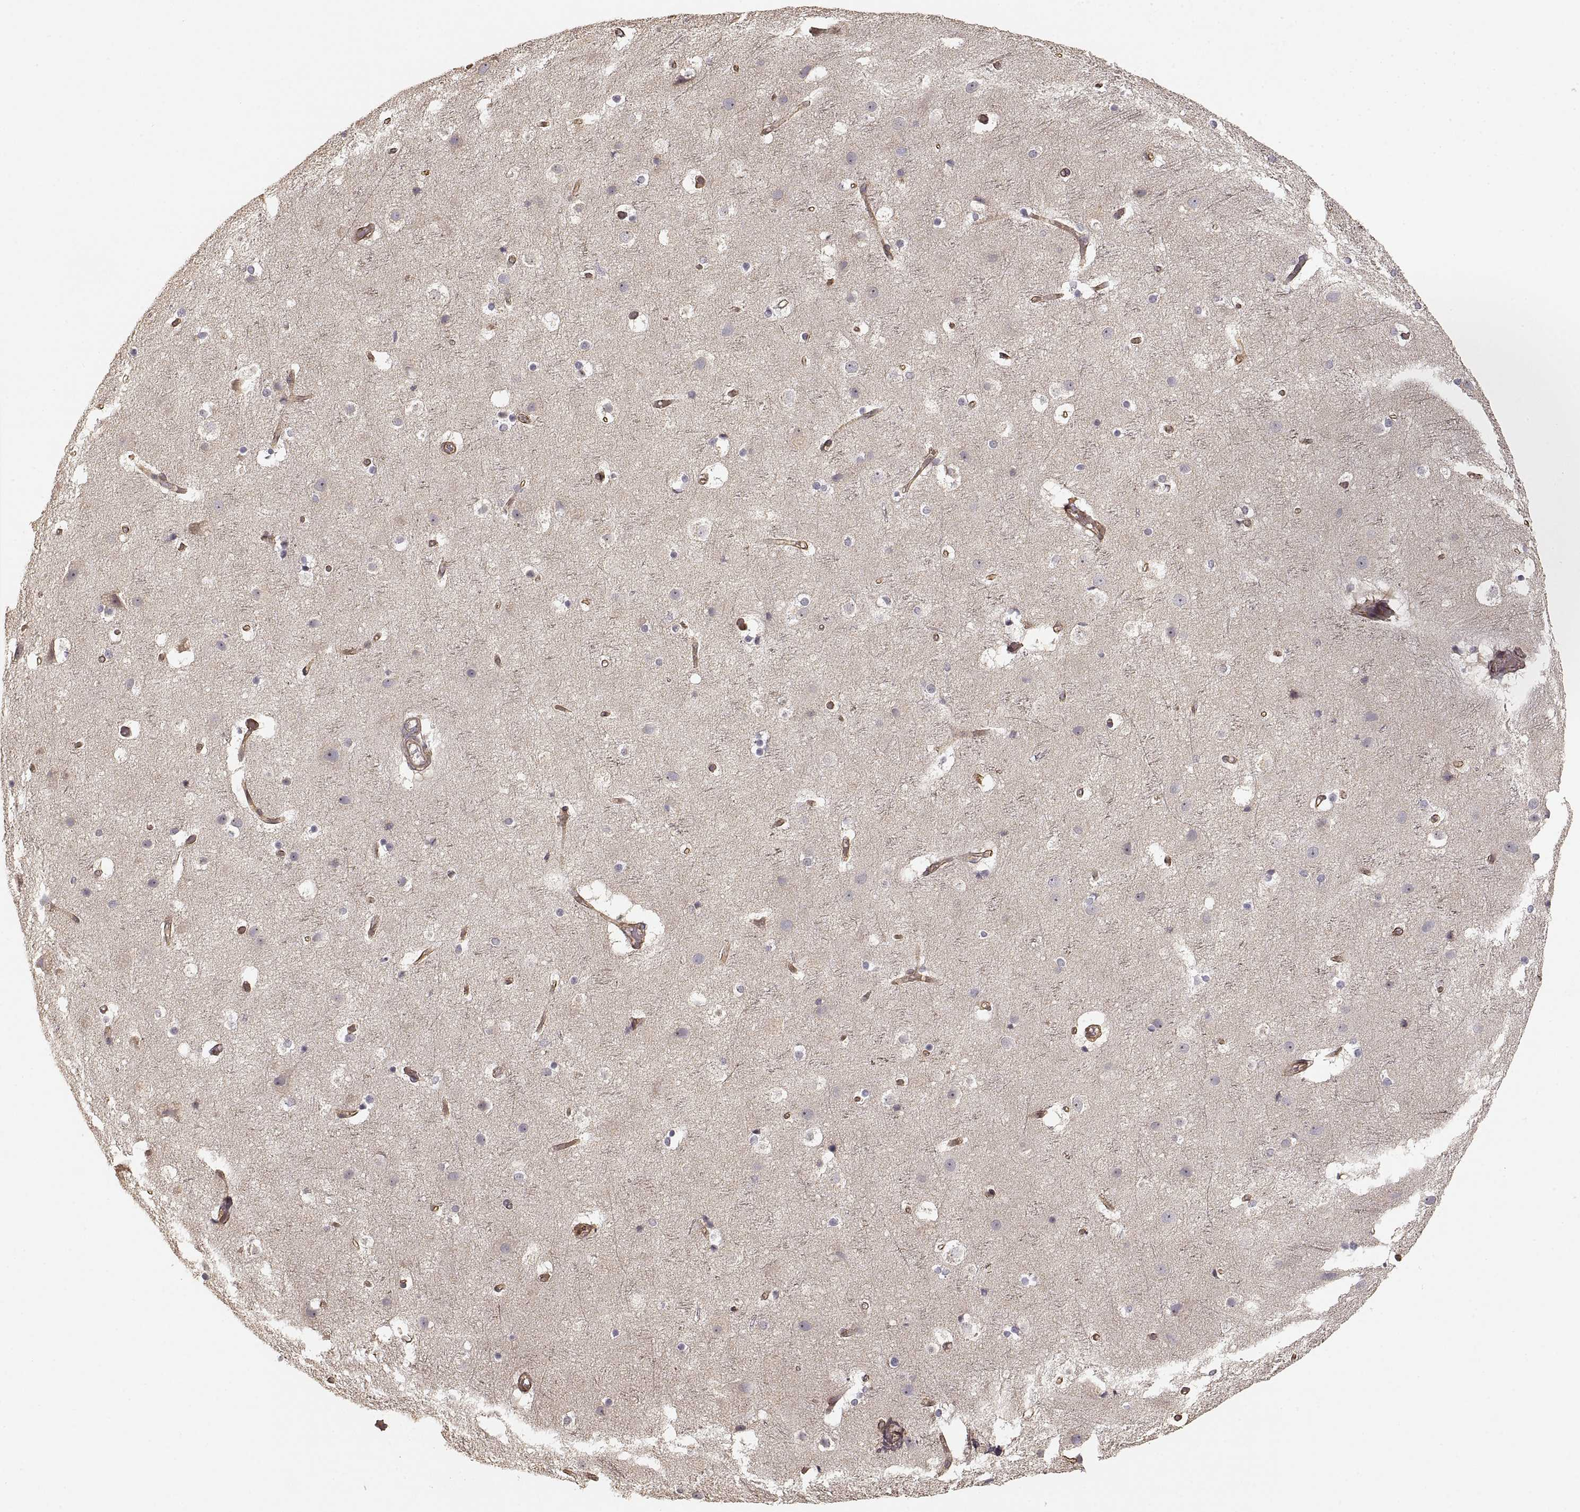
{"staining": {"intensity": "moderate", "quantity": ">75%", "location": "cytoplasmic/membranous"}, "tissue": "cerebral cortex", "cell_type": "Endothelial cells", "image_type": "normal", "snomed": [{"axis": "morphology", "description": "Normal tissue, NOS"}, {"axis": "topography", "description": "Cerebral cortex"}], "caption": "Cerebral cortex stained with DAB (3,3'-diaminobenzidine) immunohistochemistry reveals medium levels of moderate cytoplasmic/membranous expression in approximately >75% of endothelial cells.", "gene": "LAMA4", "patient": {"sex": "female", "age": 52}}